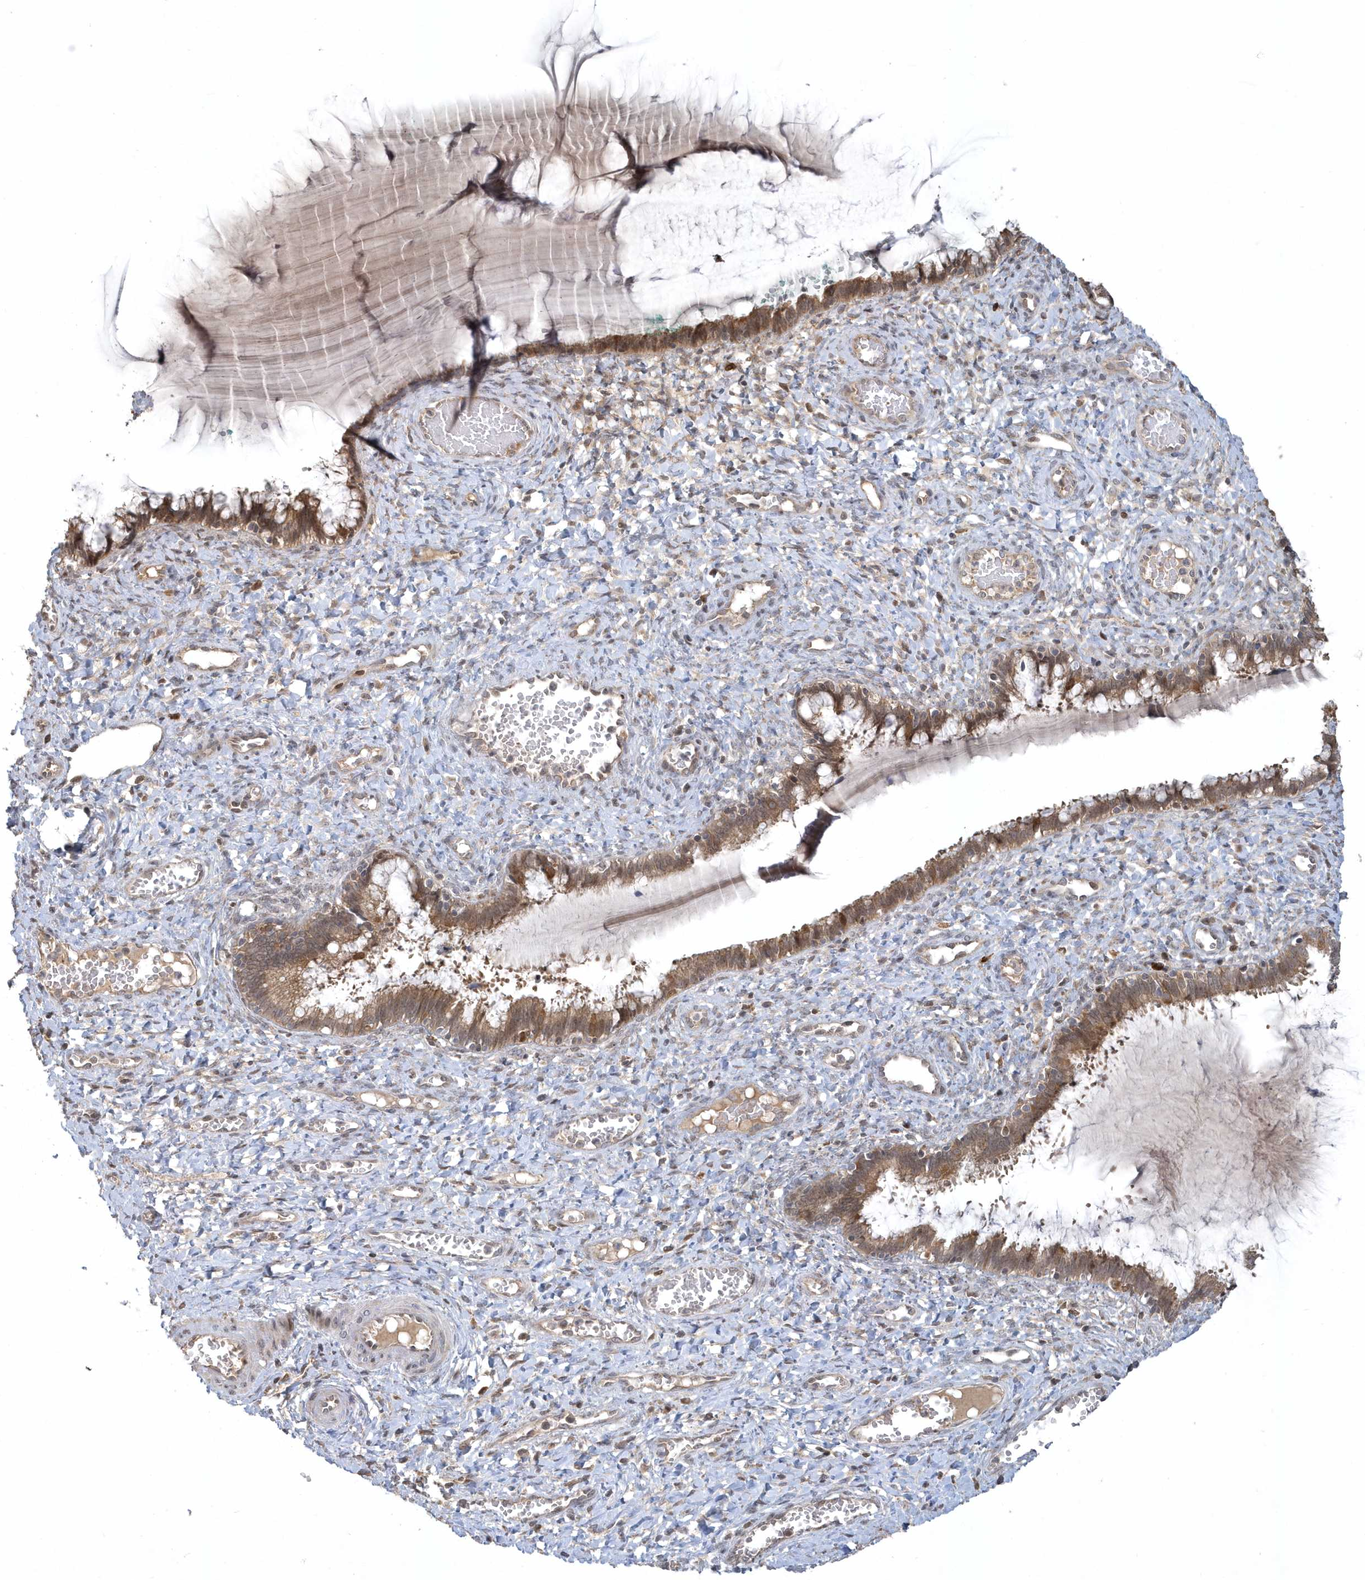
{"staining": {"intensity": "moderate", "quantity": ">75%", "location": "cytoplasmic/membranous,nuclear"}, "tissue": "cervix", "cell_type": "Glandular cells", "image_type": "normal", "snomed": [{"axis": "morphology", "description": "Normal tissue, NOS"}, {"axis": "morphology", "description": "Adenocarcinoma, NOS"}, {"axis": "topography", "description": "Cervix"}], "caption": "A brown stain labels moderate cytoplasmic/membranous,nuclear positivity of a protein in glandular cells of unremarkable human cervix. (Brightfield microscopy of DAB IHC at high magnification).", "gene": "TRAIP", "patient": {"sex": "female", "age": 29}}